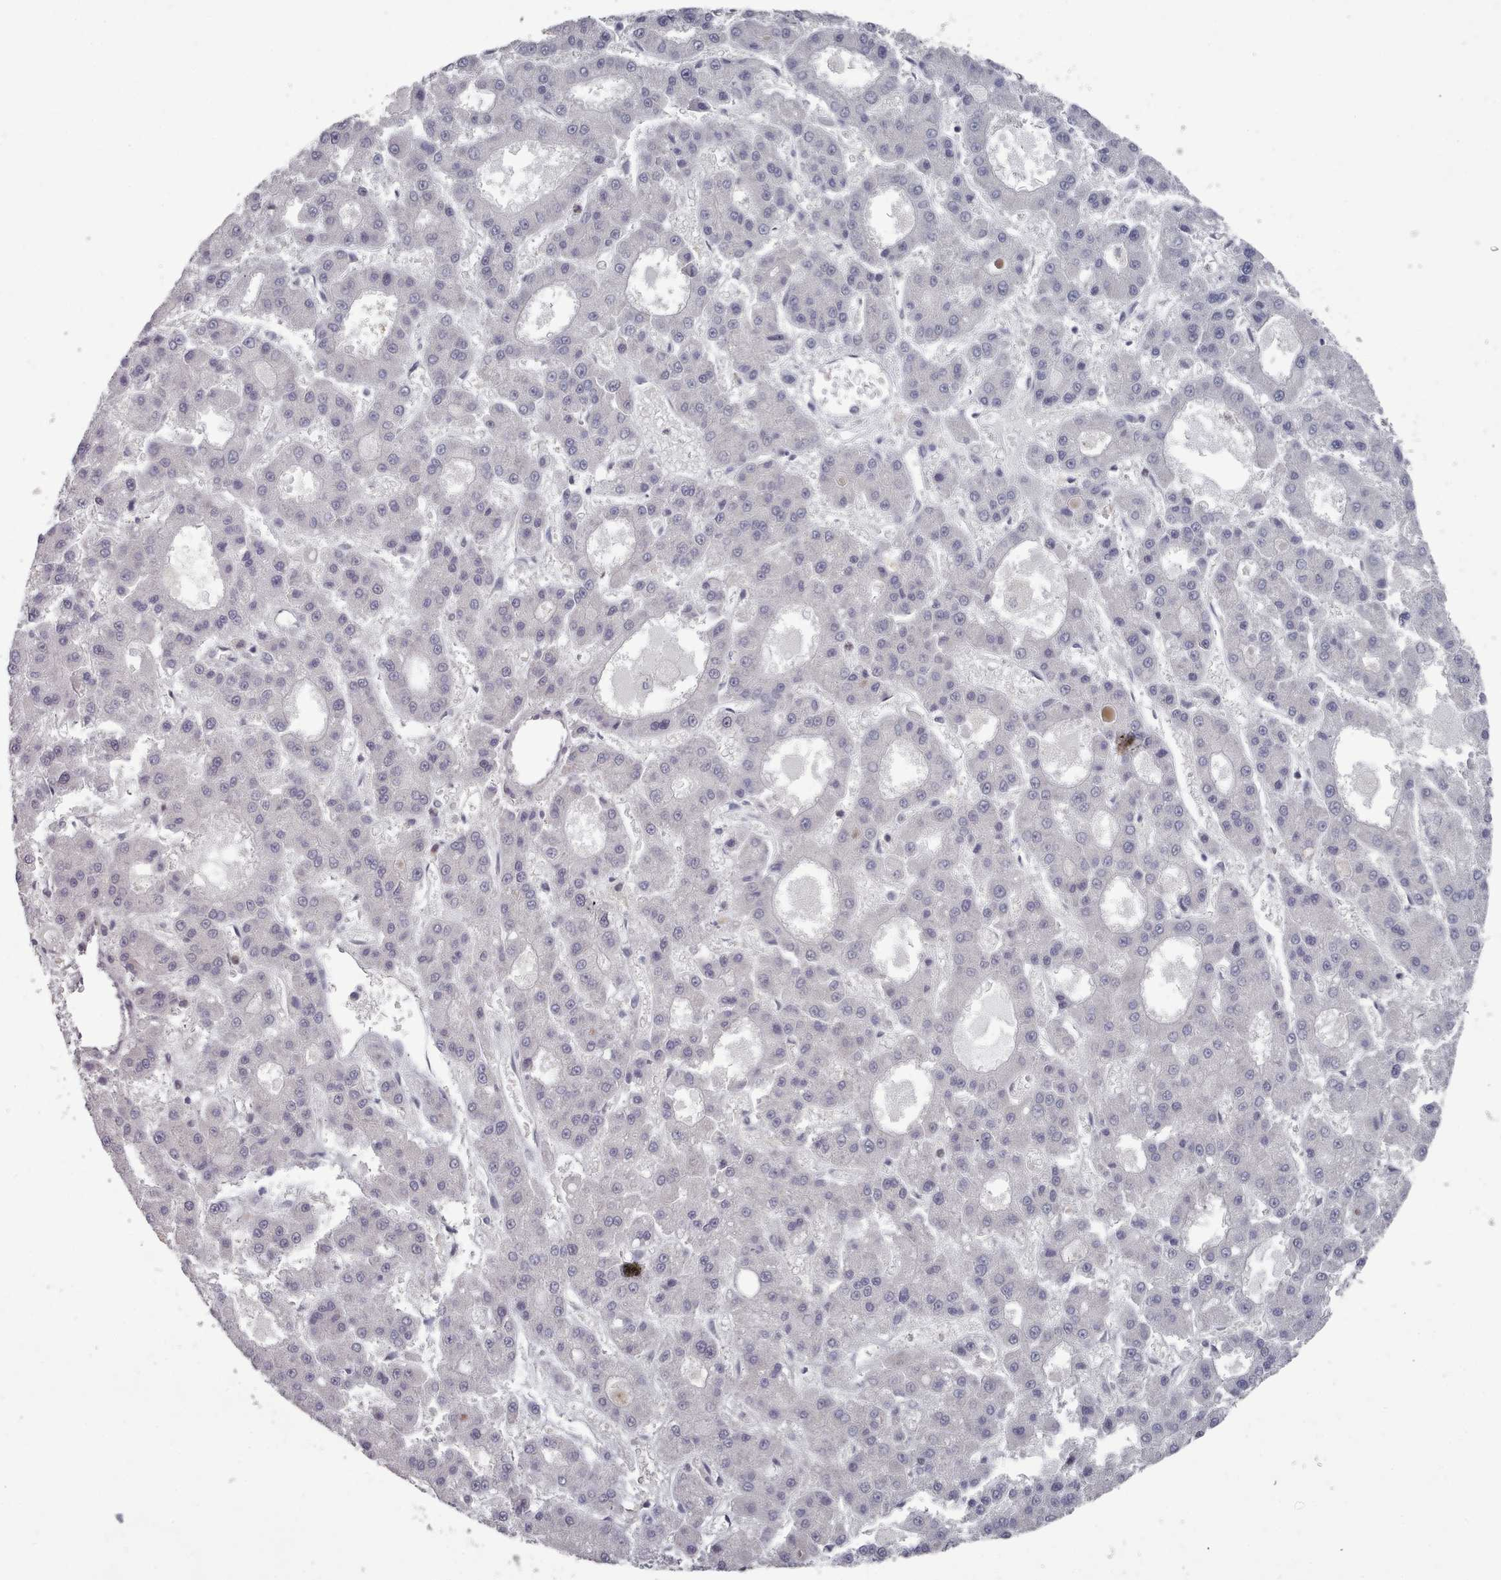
{"staining": {"intensity": "negative", "quantity": "none", "location": "none"}, "tissue": "liver cancer", "cell_type": "Tumor cells", "image_type": "cancer", "snomed": [{"axis": "morphology", "description": "Carcinoma, Hepatocellular, NOS"}, {"axis": "topography", "description": "Liver"}], "caption": "High magnification brightfield microscopy of liver cancer stained with DAB (3,3'-diaminobenzidine) (brown) and counterstained with hematoxylin (blue): tumor cells show no significant positivity.", "gene": "HYAL3", "patient": {"sex": "male", "age": 70}}